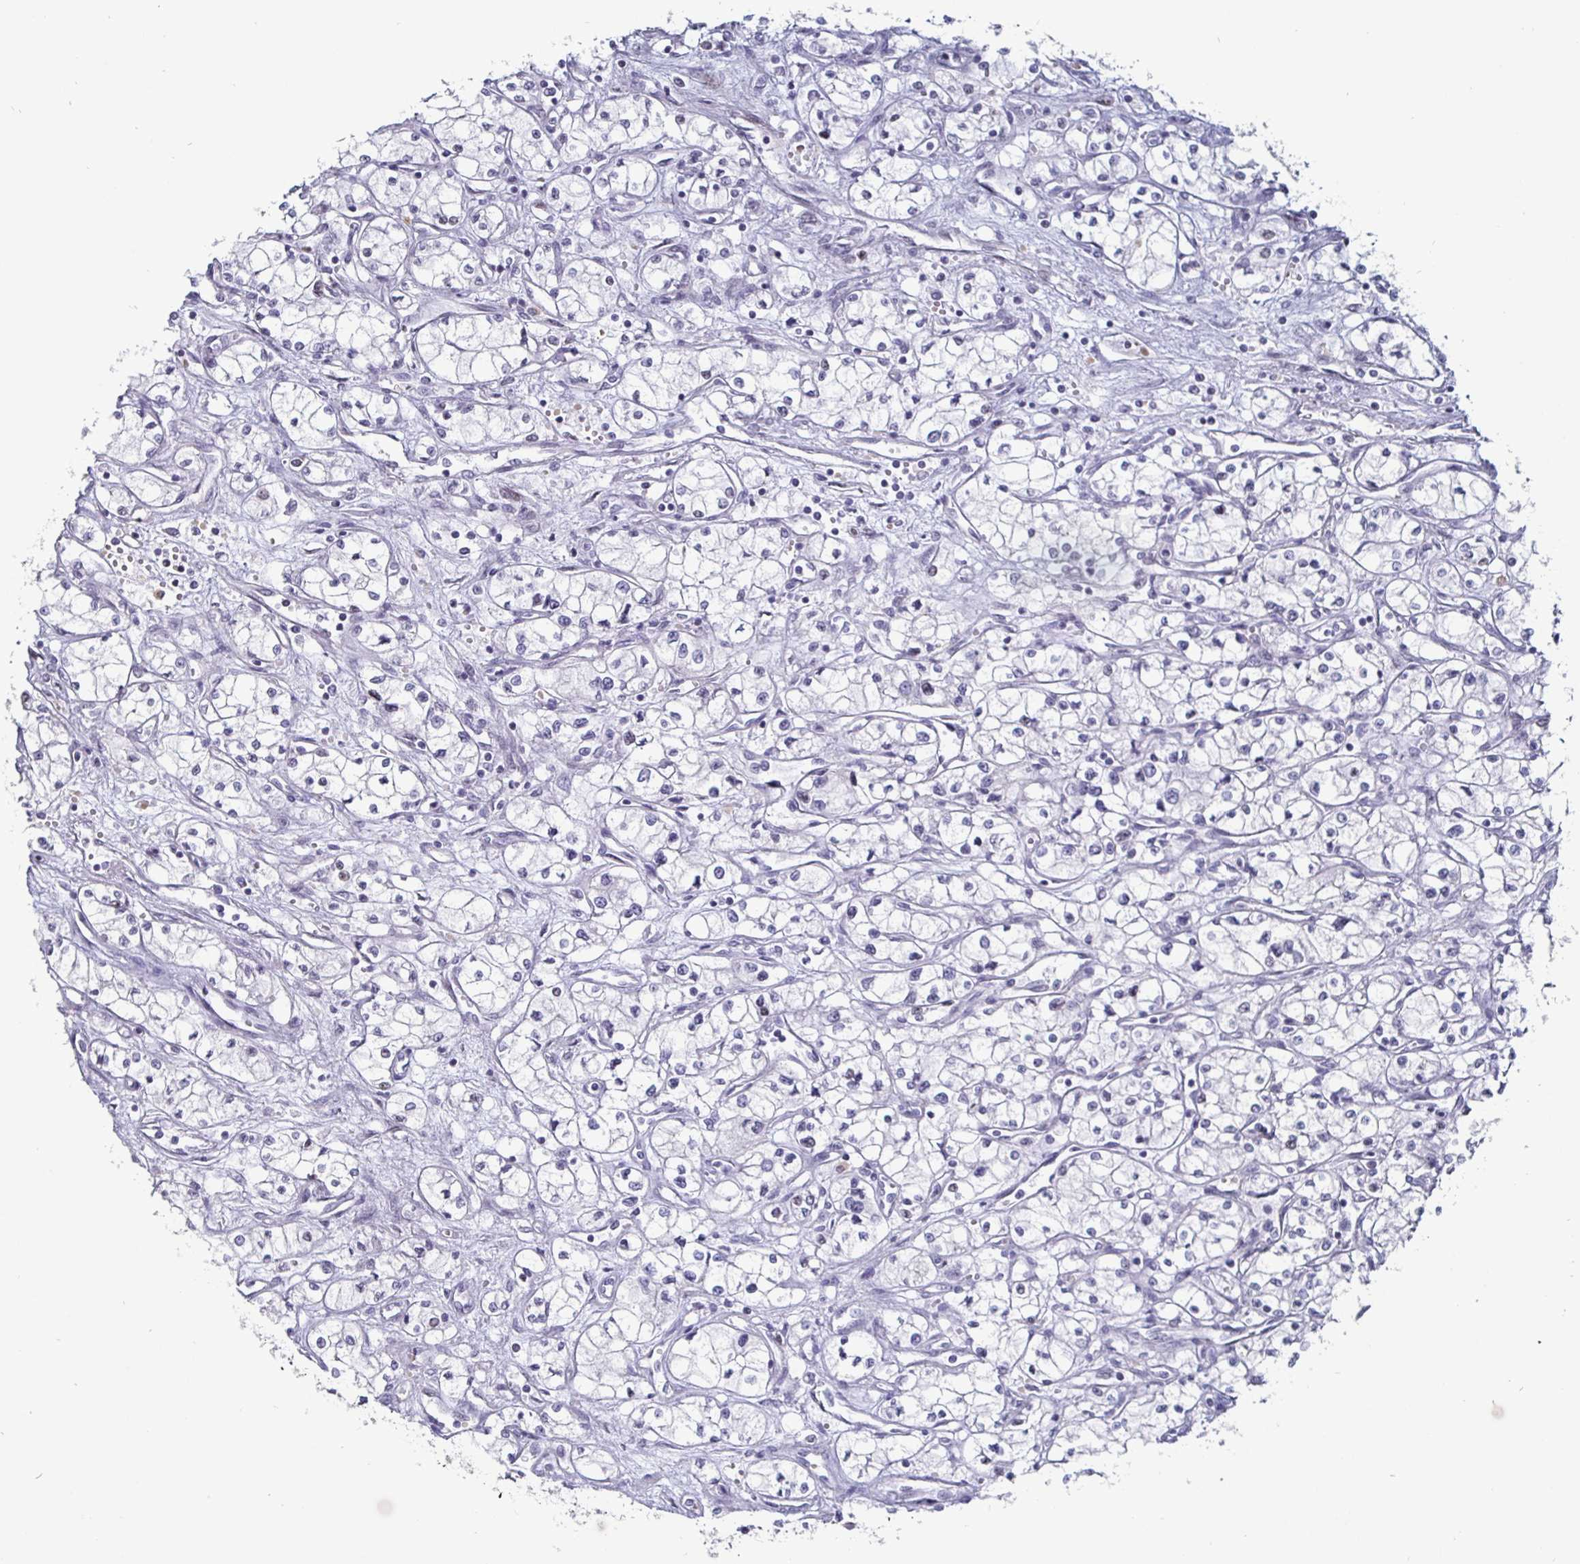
{"staining": {"intensity": "negative", "quantity": "none", "location": "none"}, "tissue": "renal cancer", "cell_type": "Tumor cells", "image_type": "cancer", "snomed": [{"axis": "morphology", "description": "Normal tissue, NOS"}, {"axis": "morphology", "description": "Adenocarcinoma, NOS"}, {"axis": "topography", "description": "Kidney"}], "caption": "Image shows no significant protein staining in tumor cells of adenocarcinoma (renal). (DAB (3,3'-diaminobenzidine) IHC with hematoxylin counter stain).", "gene": "OOSP2", "patient": {"sex": "male", "age": 59}}